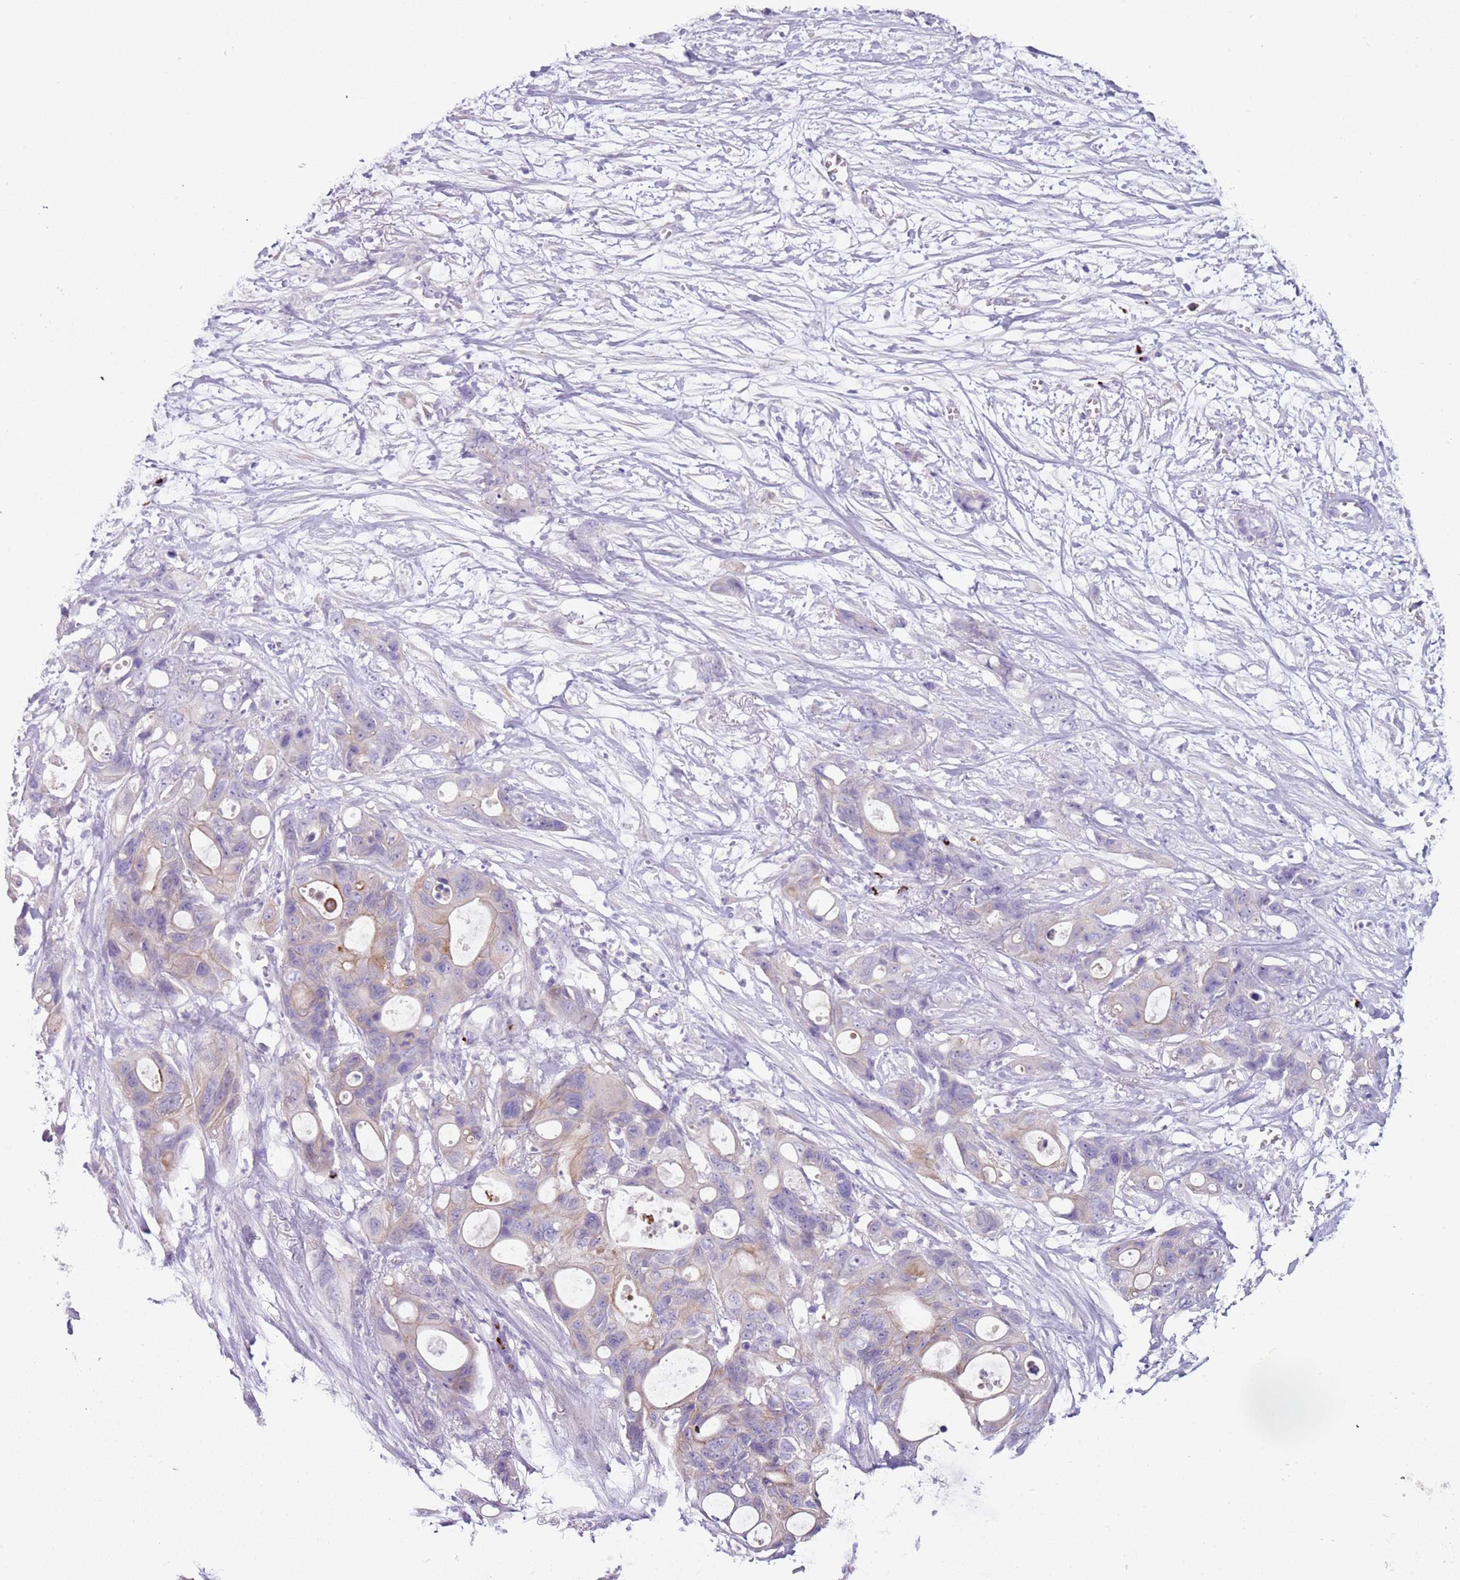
{"staining": {"intensity": "weak", "quantity": "<25%", "location": "cytoplasmic/membranous"}, "tissue": "ovarian cancer", "cell_type": "Tumor cells", "image_type": "cancer", "snomed": [{"axis": "morphology", "description": "Cystadenocarcinoma, mucinous, NOS"}, {"axis": "topography", "description": "Ovary"}], "caption": "Immunohistochemistry (IHC) histopathology image of human ovarian cancer (mucinous cystadenocarcinoma) stained for a protein (brown), which displays no staining in tumor cells.", "gene": "C2CD3", "patient": {"sex": "female", "age": 70}}